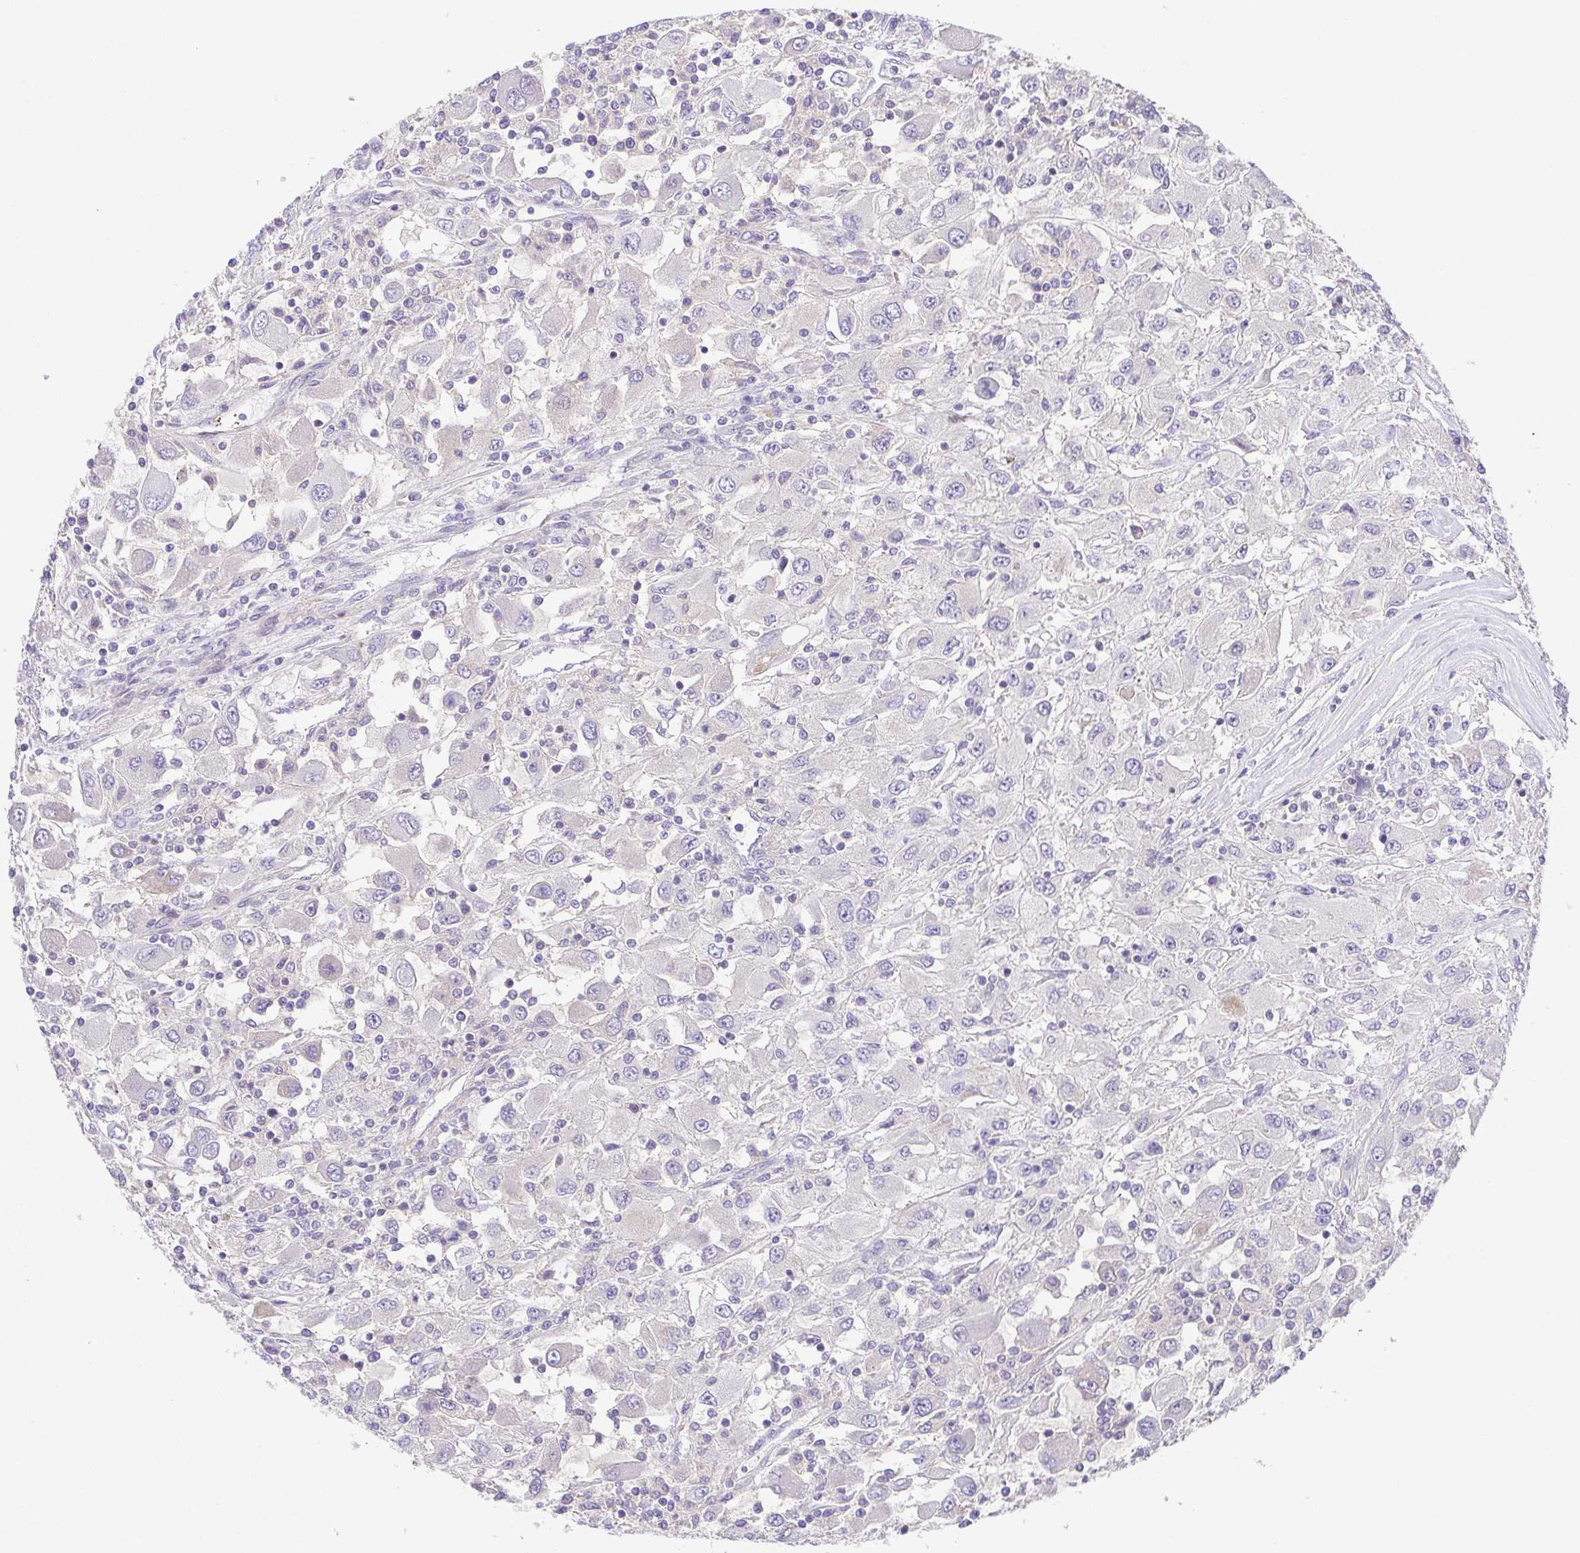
{"staining": {"intensity": "negative", "quantity": "none", "location": "none"}, "tissue": "renal cancer", "cell_type": "Tumor cells", "image_type": "cancer", "snomed": [{"axis": "morphology", "description": "Adenocarcinoma, NOS"}, {"axis": "topography", "description": "Kidney"}], "caption": "Immunohistochemistry histopathology image of renal cancer (adenocarcinoma) stained for a protein (brown), which demonstrates no positivity in tumor cells.", "gene": "PRR14L", "patient": {"sex": "female", "age": 67}}